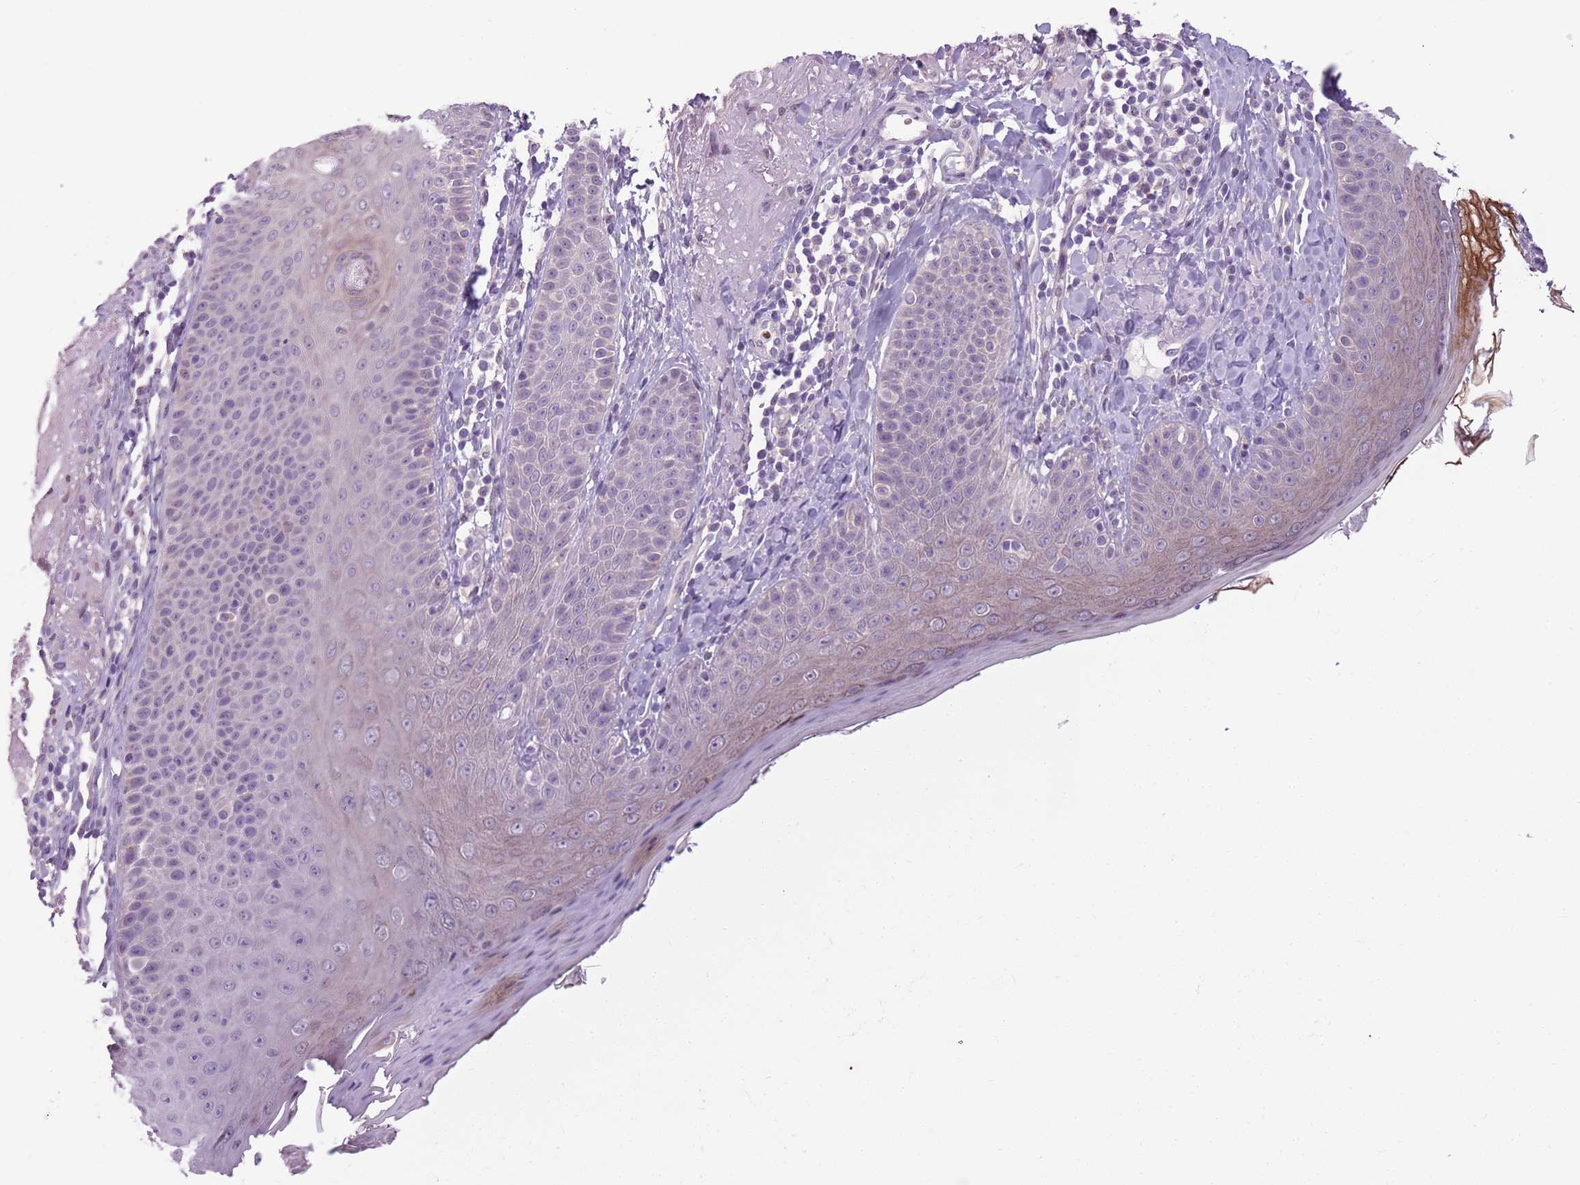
{"staining": {"intensity": "weak", "quantity": "25%-75%", "location": "nuclear"}, "tissue": "skin", "cell_type": "Fibroblasts", "image_type": "normal", "snomed": [{"axis": "morphology", "description": "Normal tissue, NOS"}, {"axis": "topography", "description": "Skin"}], "caption": "High-power microscopy captured an IHC image of benign skin, revealing weak nuclear staining in approximately 25%-75% of fibroblasts. The protein of interest is shown in brown color, while the nuclei are stained blue.", "gene": "ADCY7", "patient": {"sex": "male", "age": 57}}